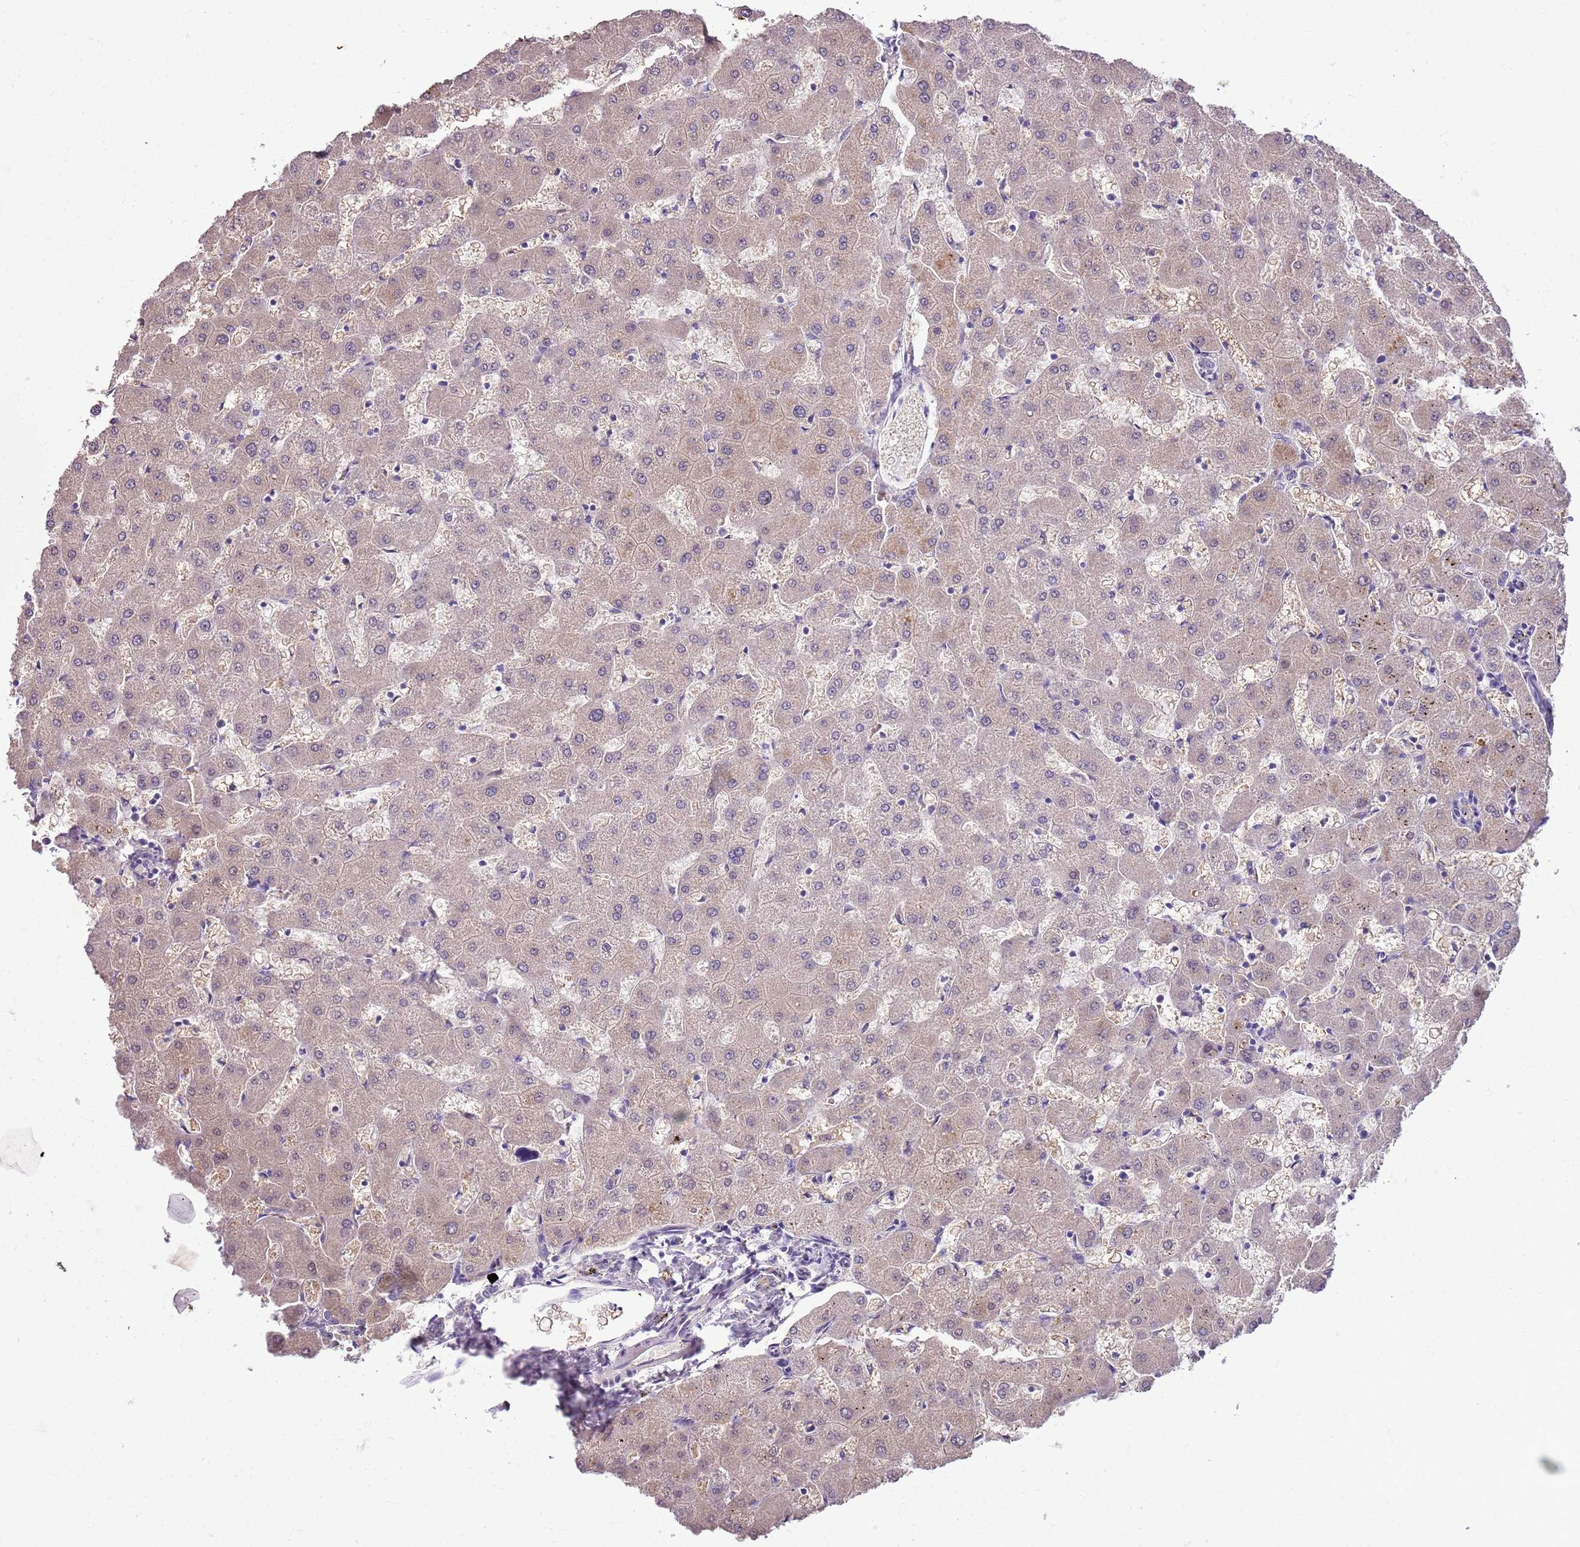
{"staining": {"intensity": "negative", "quantity": "none", "location": "none"}, "tissue": "liver", "cell_type": "Cholangiocytes", "image_type": "normal", "snomed": [{"axis": "morphology", "description": "Normal tissue, NOS"}, {"axis": "topography", "description": "Liver"}], "caption": "Cholangiocytes show no significant positivity in unremarkable liver. Brightfield microscopy of immunohistochemistry stained with DAB (brown) and hematoxylin (blue), captured at high magnification.", "gene": "HES3", "patient": {"sex": "female", "age": 63}}